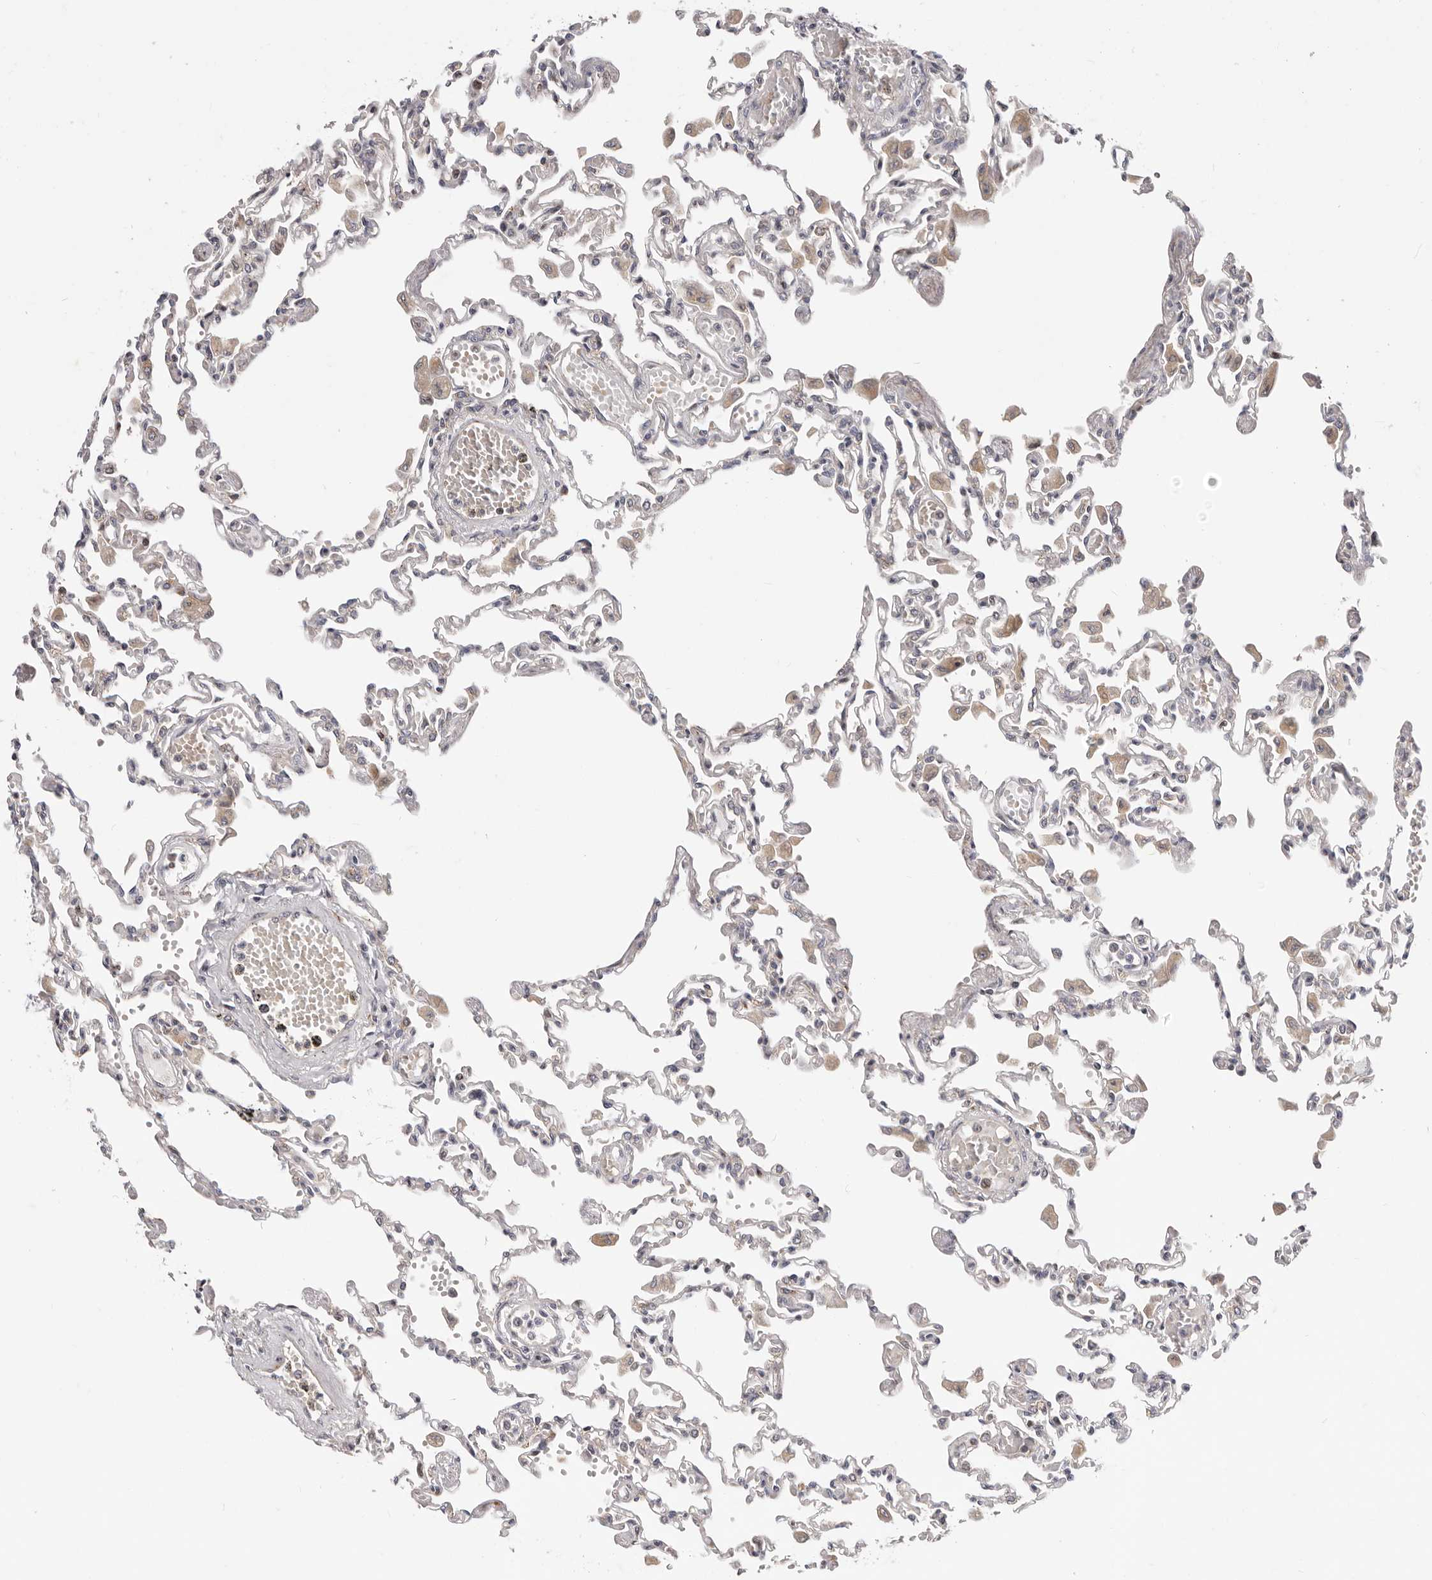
{"staining": {"intensity": "negative", "quantity": "none", "location": "none"}, "tissue": "lung", "cell_type": "Alveolar cells", "image_type": "normal", "snomed": [{"axis": "morphology", "description": "Normal tissue, NOS"}, {"axis": "topography", "description": "Bronchus"}, {"axis": "topography", "description": "Lung"}], "caption": "Human lung stained for a protein using IHC reveals no positivity in alveolar cells.", "gene": "TOR3A", "patient": {"sex": "female", "age": 49}}